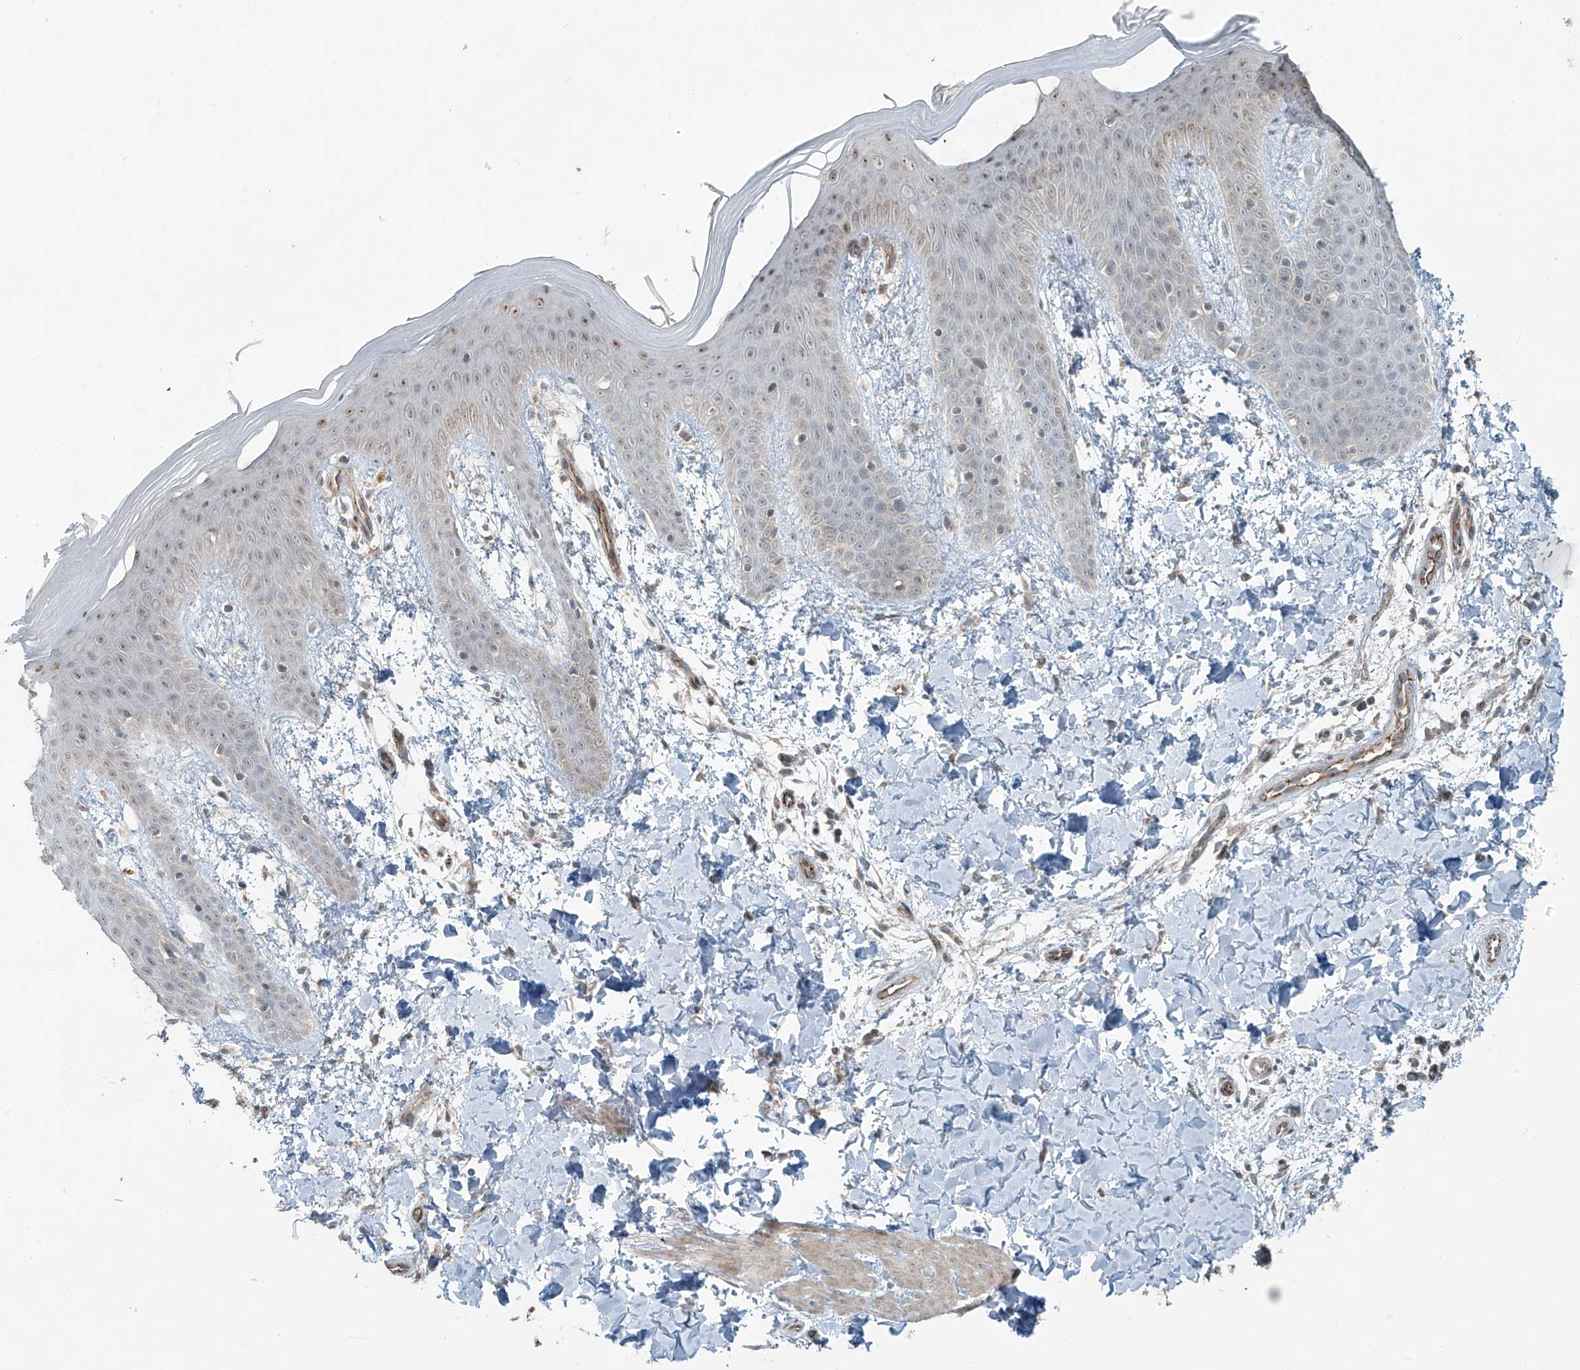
{"staining": {"intensity": "weak", "quantity": ">75%", "location": "cytoplasmic/membranous,nuclear"}, "tissue": "skin", "cell_type": "Fibroblasts", "image_type": "normal", "snomed": [{"axis": "morphology", "description": "Normal tissue, NOS"}, {"axis": "topography", "description": "Skin"}], "caption": "Immunohistochemical staining of unremarkable skin displays >75% levels of weak cytoplasmic/membranous,nuclear protein expression in approximately >75% of fibroblasts.", "gene": "ZNF16", "patient": {"sex": "male", "age": 36}}